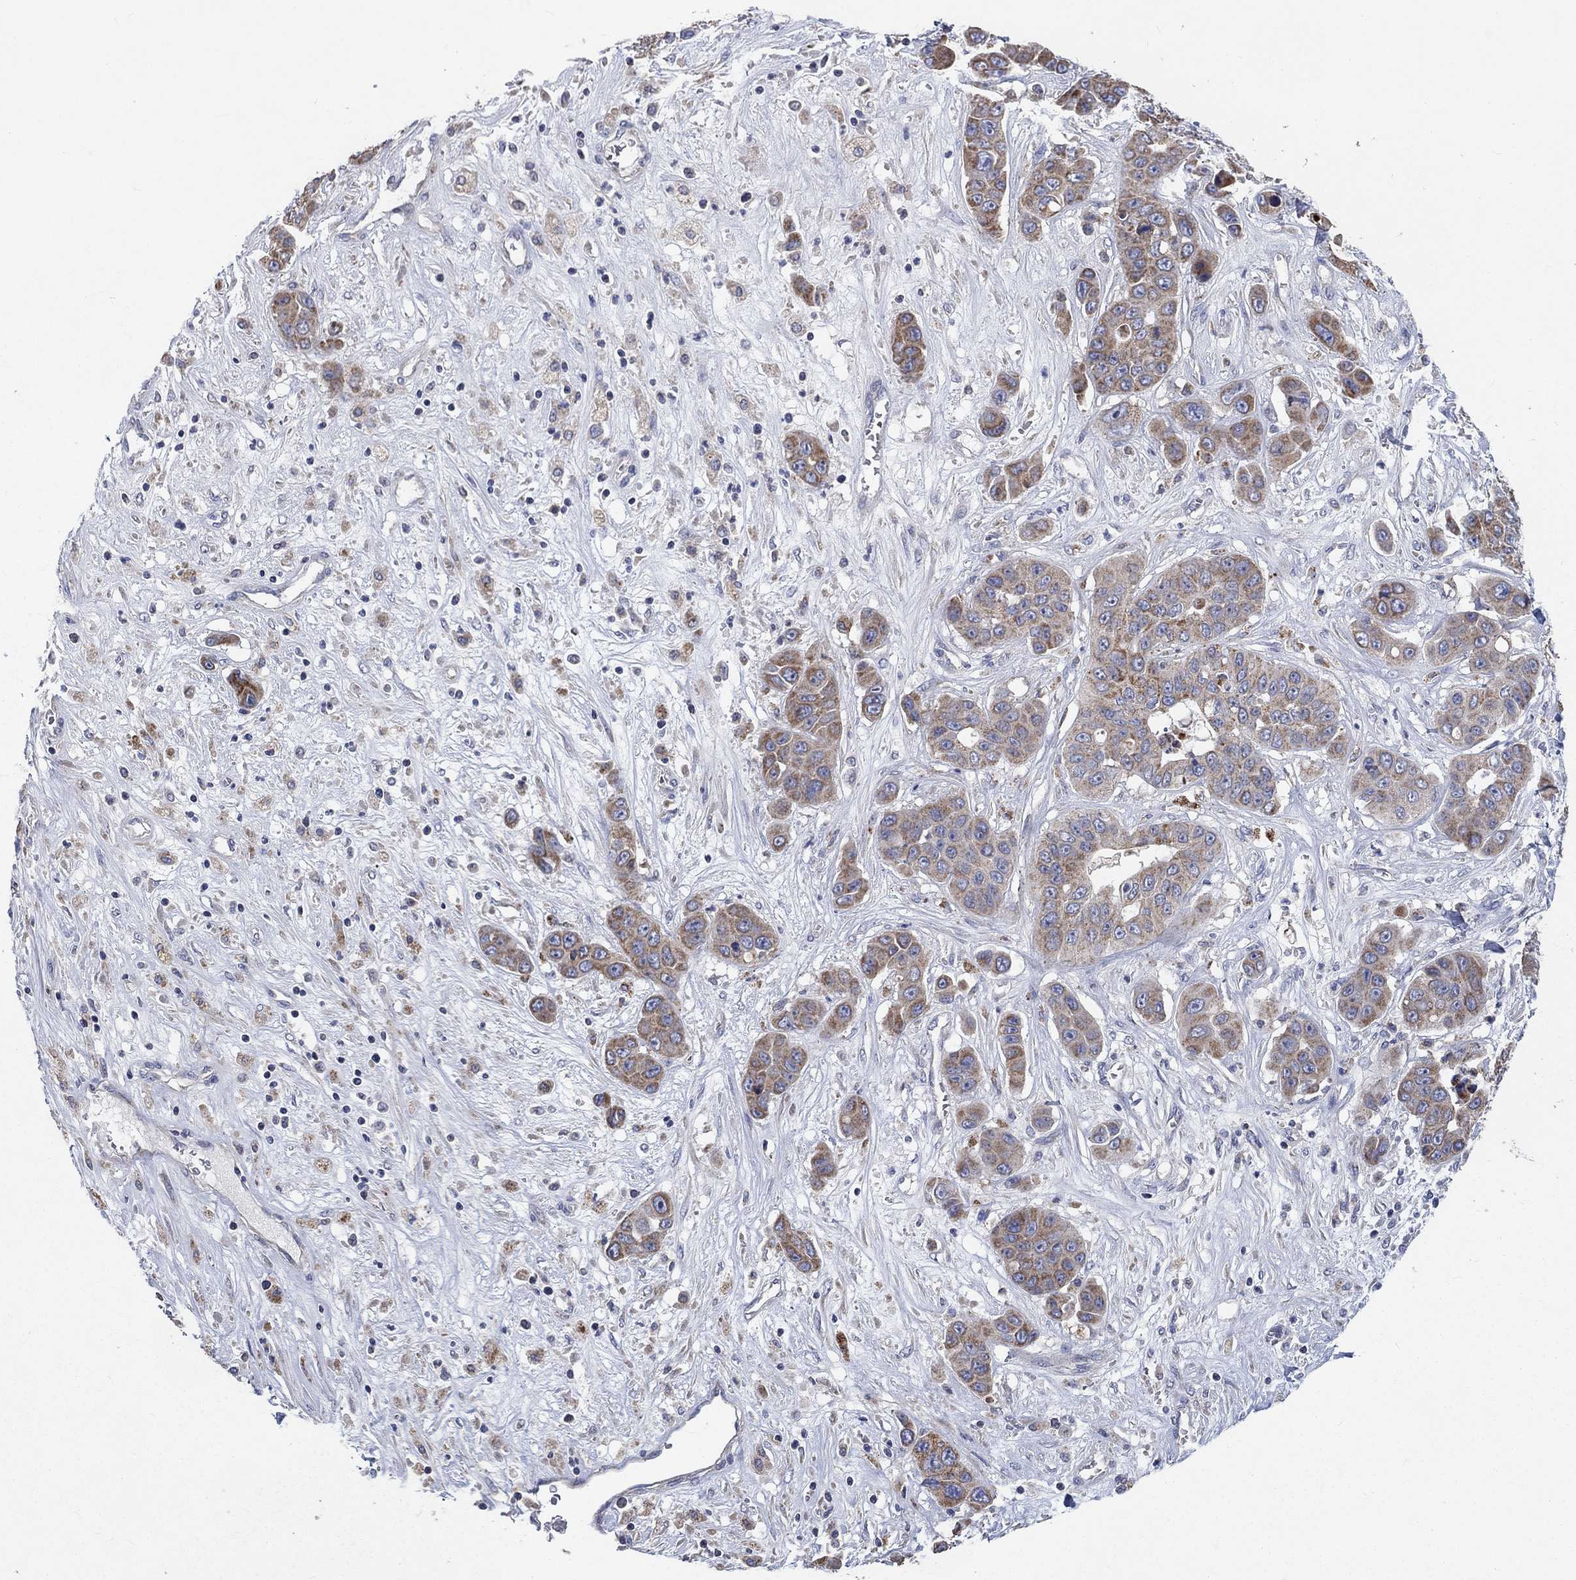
{"staining": {"intensity": "moderate", "quantity": ">75%", "location": "cytoplasmic/membranous"}, "tissue": "liver cancer", "cell_type": "Tumor cells", "image_type": "cancer", "snomed": [{"axis": "morphology", "description": "Cholangiocarcinoma"}, {"axis": "topography", "description": "Liver"}], "caption": "High-magnification brightfield microscopy of liver cancer stained with DAB (brown) and counterstained with hematoxylin (blue). tumor cells exhibit moderate cytoplasmic/membranous positivity is identified in about>75% of cells.", "gene": "UGT8", "patient": {"sex": "female", "age": 52}}